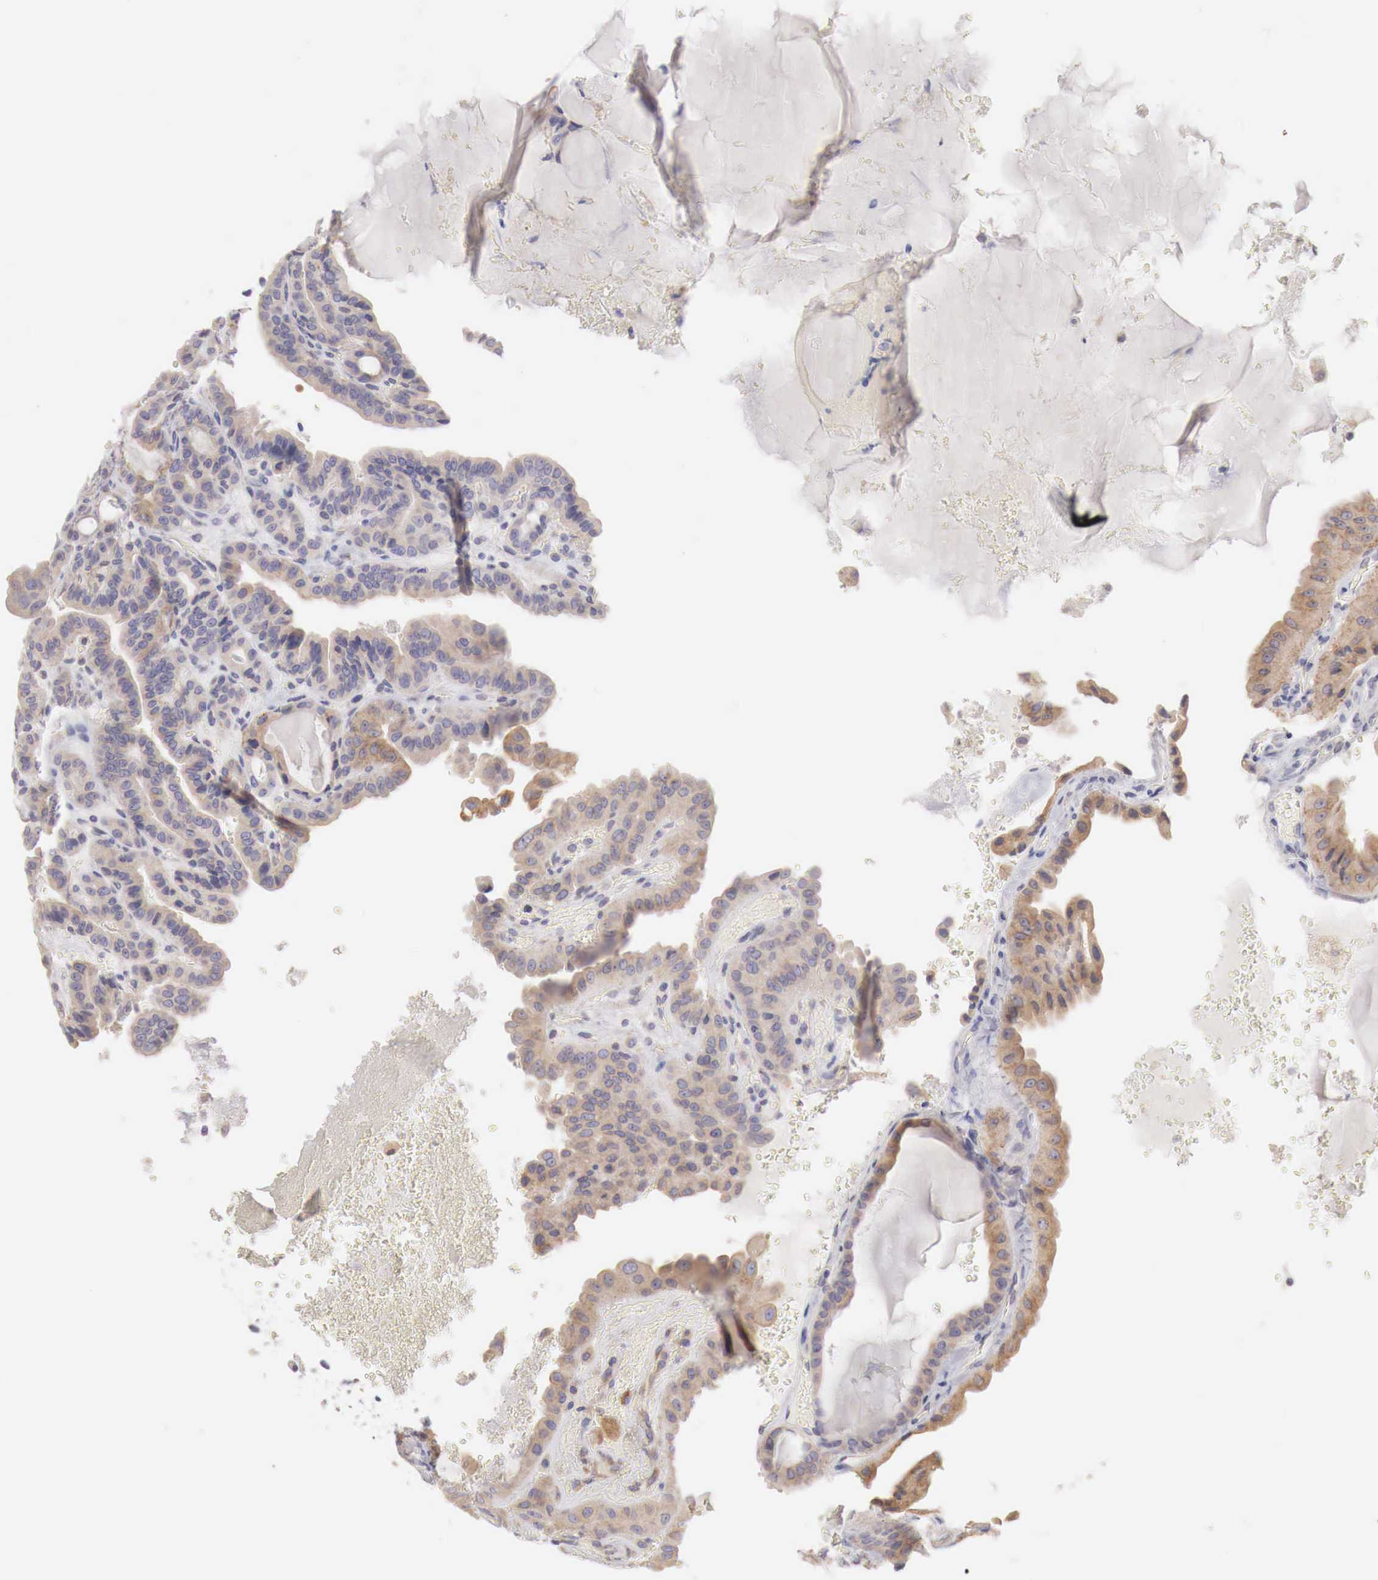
{"staining": {"intensity": "weak", "quantity": ">75%", "location": "cytoplasmic/membranous"}, "tissue": "thyroid cancer", "cell_type": "Tumor cells", "image_type": "cancer", "snomed": [{"axis": "morphology", "description": "Papillary adenocarcinoma, NOS"}, {"axis": "topography", "description": "Thyroid gland"}], "caption": "Immunohistochemical staining of thyroid papillary adenocarcinoma exhibits low levels of weak cytoplasmic/membranous protein positivity in about >75% of tumor cells.", "gene": "NSDHL", "patient": {"sex": "male", "age": 87}}